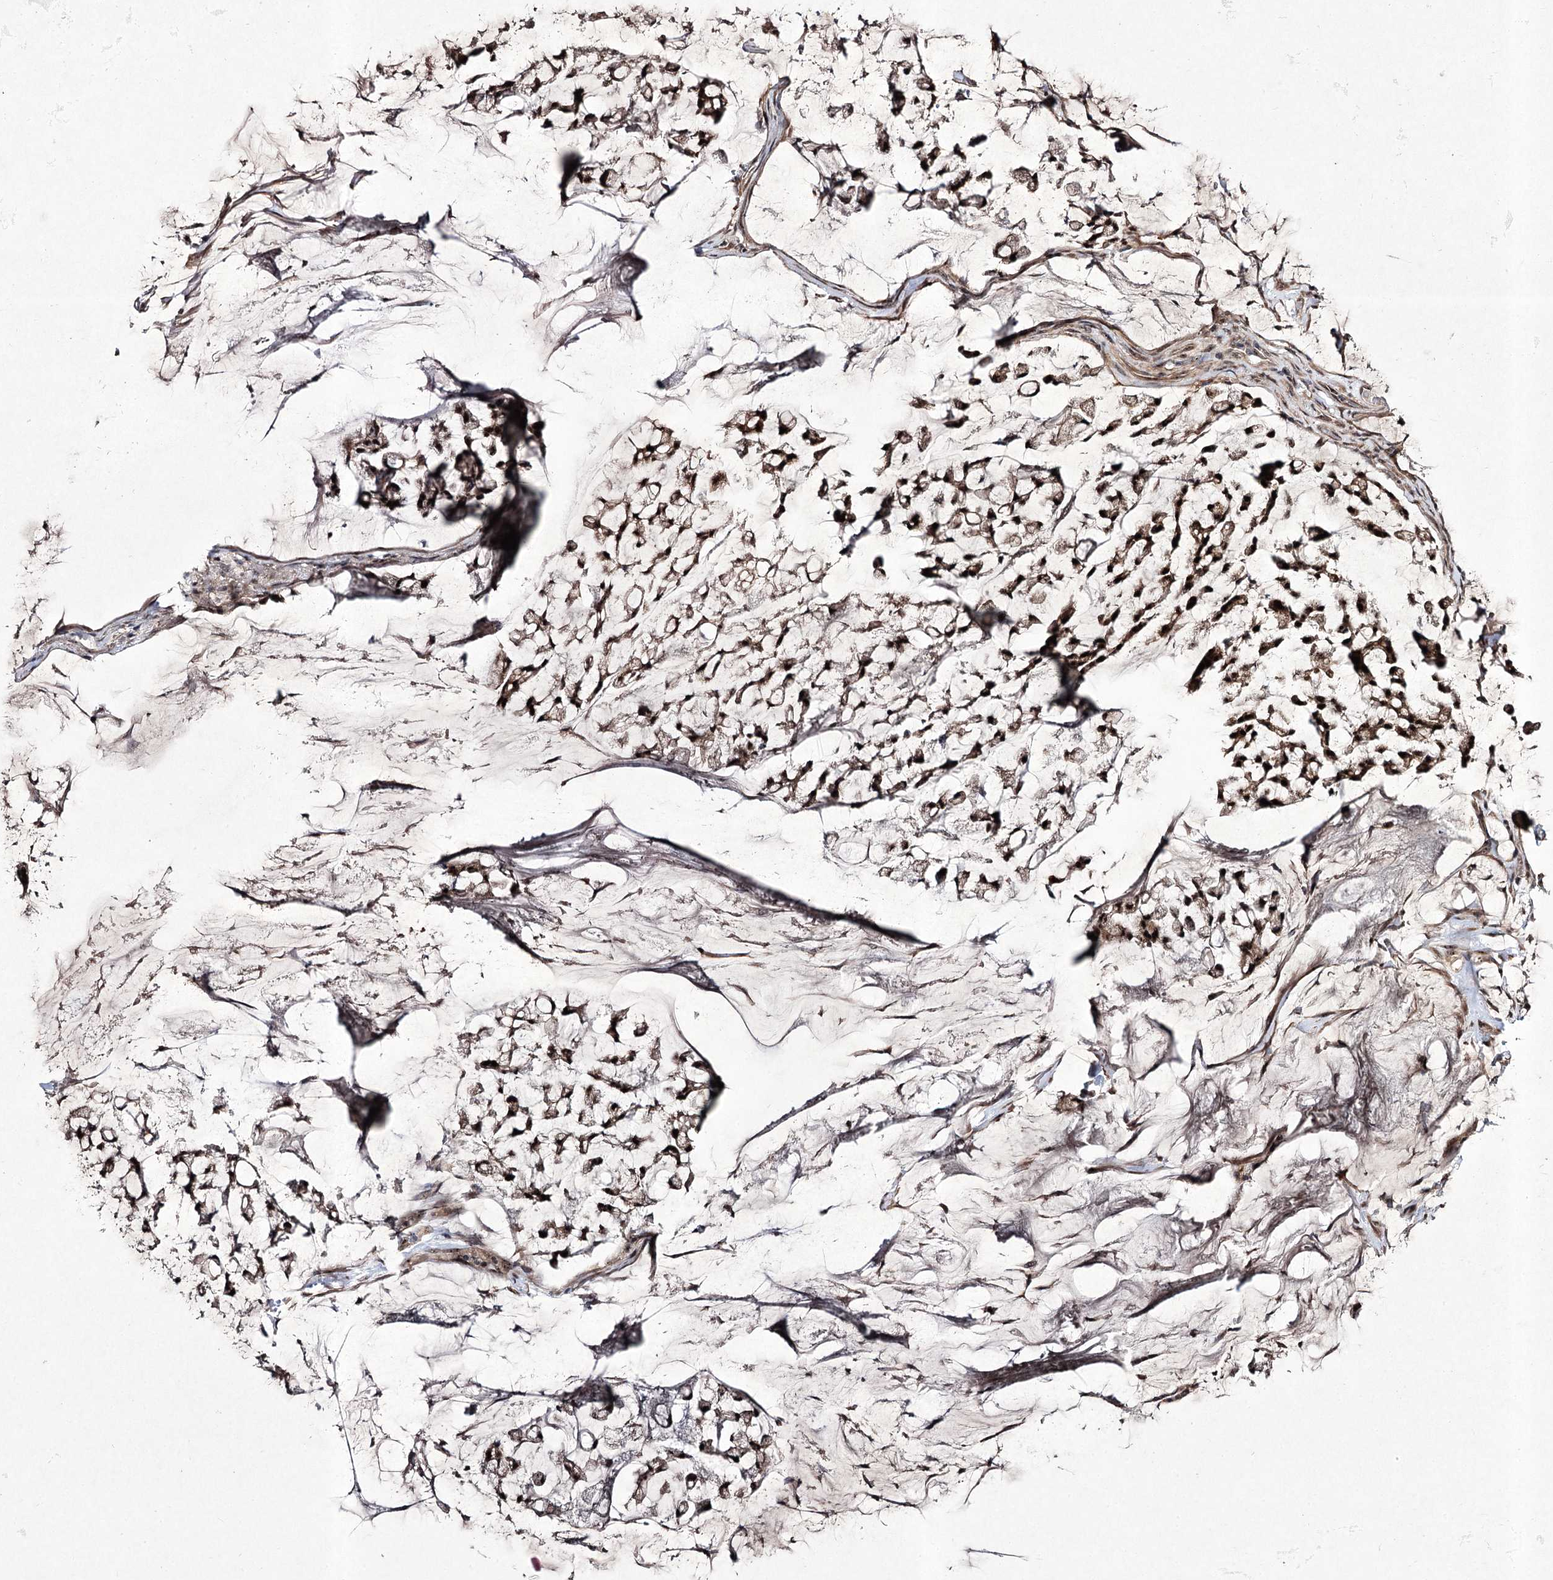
{"staining": {"intensity": "moderate", "quantity": ">75%", "location": "nuclear"}, "tissue": "stomach cancer", "cell_type": "Tumor cells", "image_type": "cancer", "snomed": [{"axis": "morphology", "description": "Adenocarcinoma, NOS"}, {"axis": "topography", "description": "Stomach, lower"}], "caption": "High-magnification brightfield microscopy of stomach cancer stained with DAB (brown) and counterstained with hematoxylin (blue). tumor cells exhibit moderate nuclear positivity is present in approximately>75% of cells. (DAB (3,3'-diaminobenzidine) IHC, brown staining for protein, blue staining for nuclei).", "gene": "CCDC59", "patient": {"sex": "male", "age": 67}}